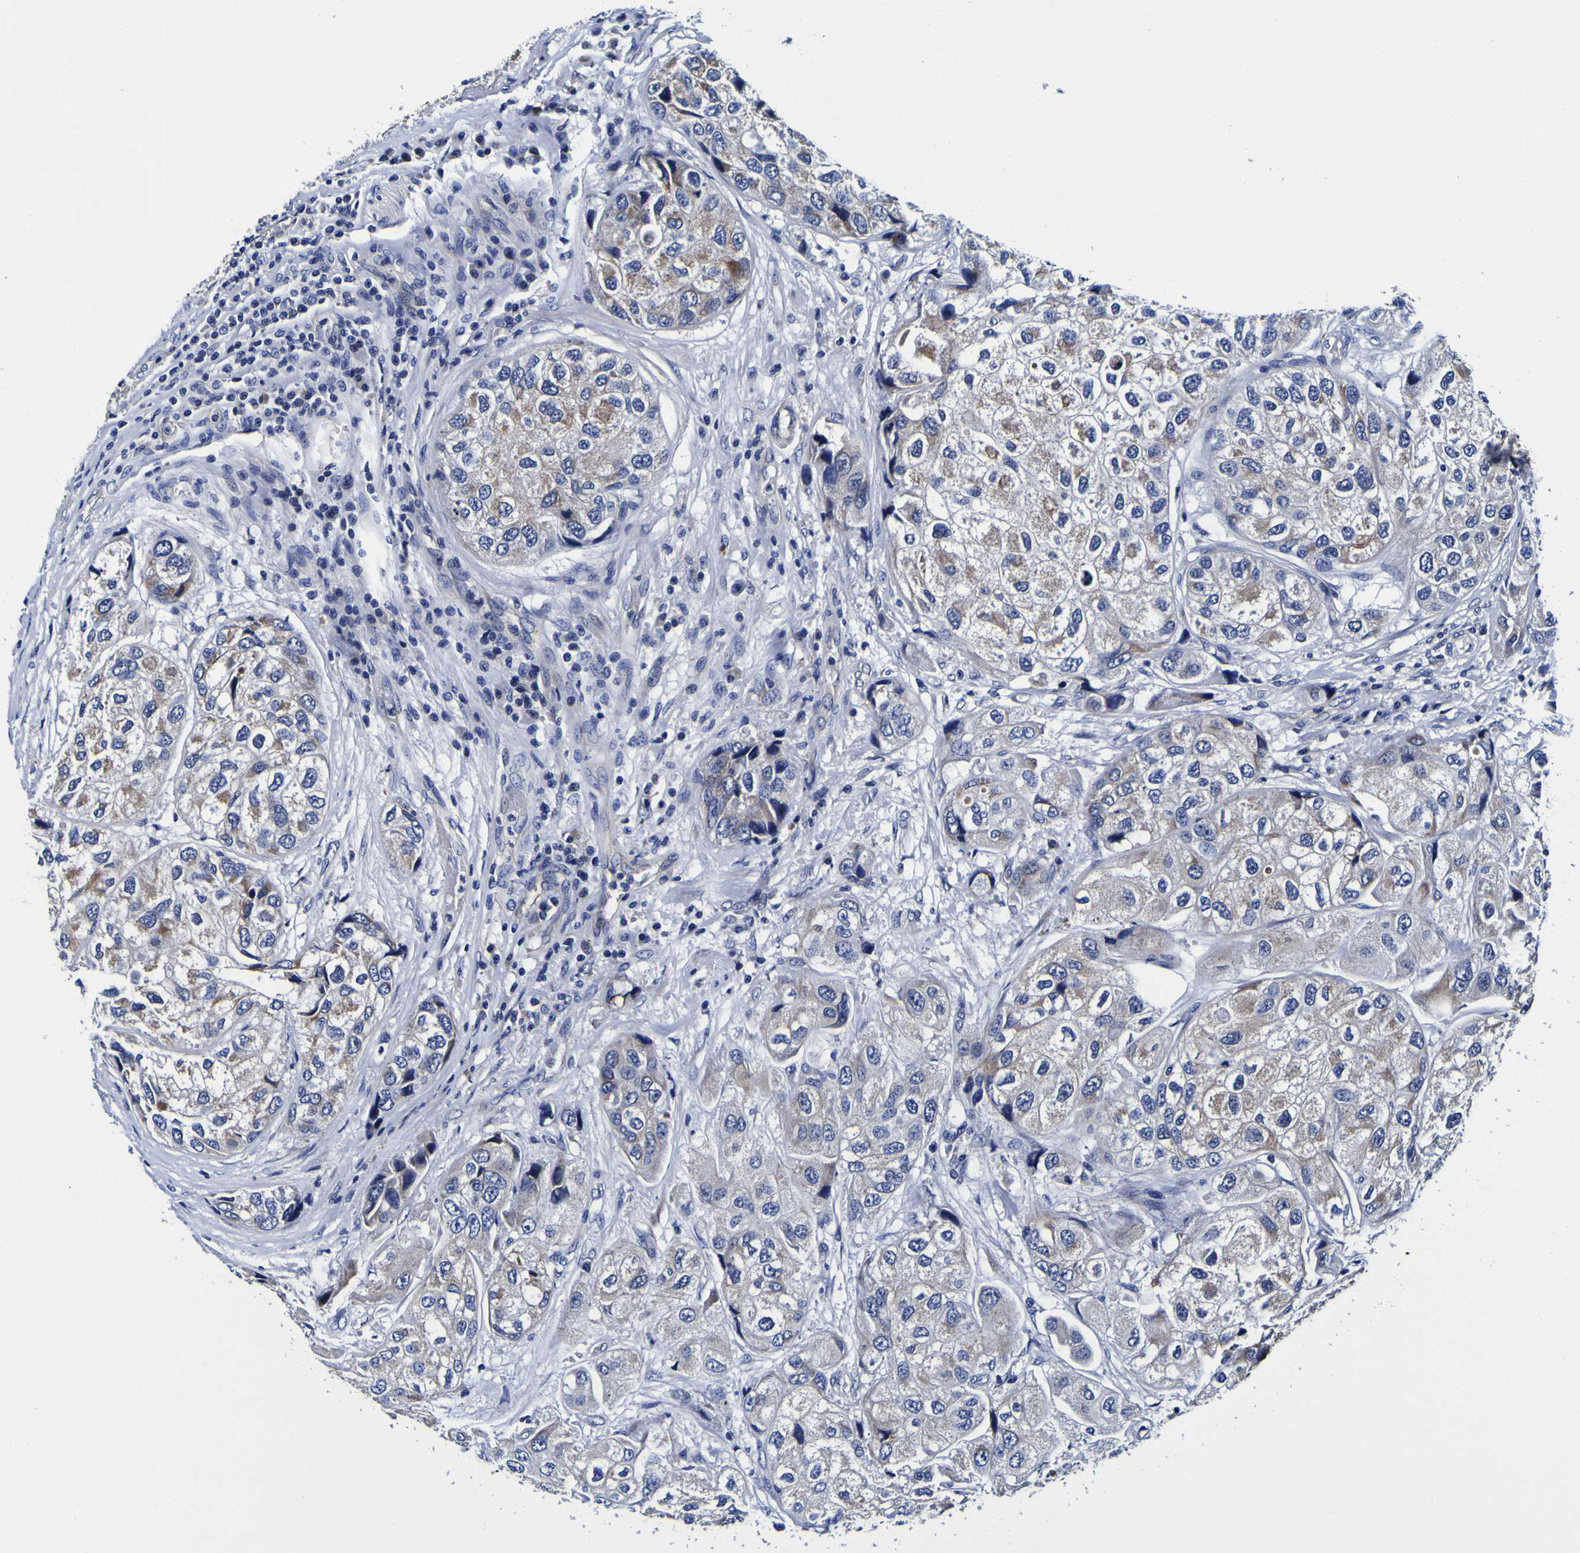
{"staining": {"intensity": "moderate", "quantity": ">75%", "location": "cytoplasmic/membranous"}, "tissue": "urothelial cancer", "cell_type": "Tumor cells", "image_type": "cancer", "snomed": [{"axis": "morphology", "description": "Urothelial carcinoma, High grade"}, {"axis": "topography", "description": "Urinary bladder"}], "caption": "A photomicrograph of human urothelial cancer stained for a protein exhibits moderate cytoplasmic/membranous brown staining in tumor cells.", "gene": "PDLIM4", "patient": {"sex": "female", "age": 64}}